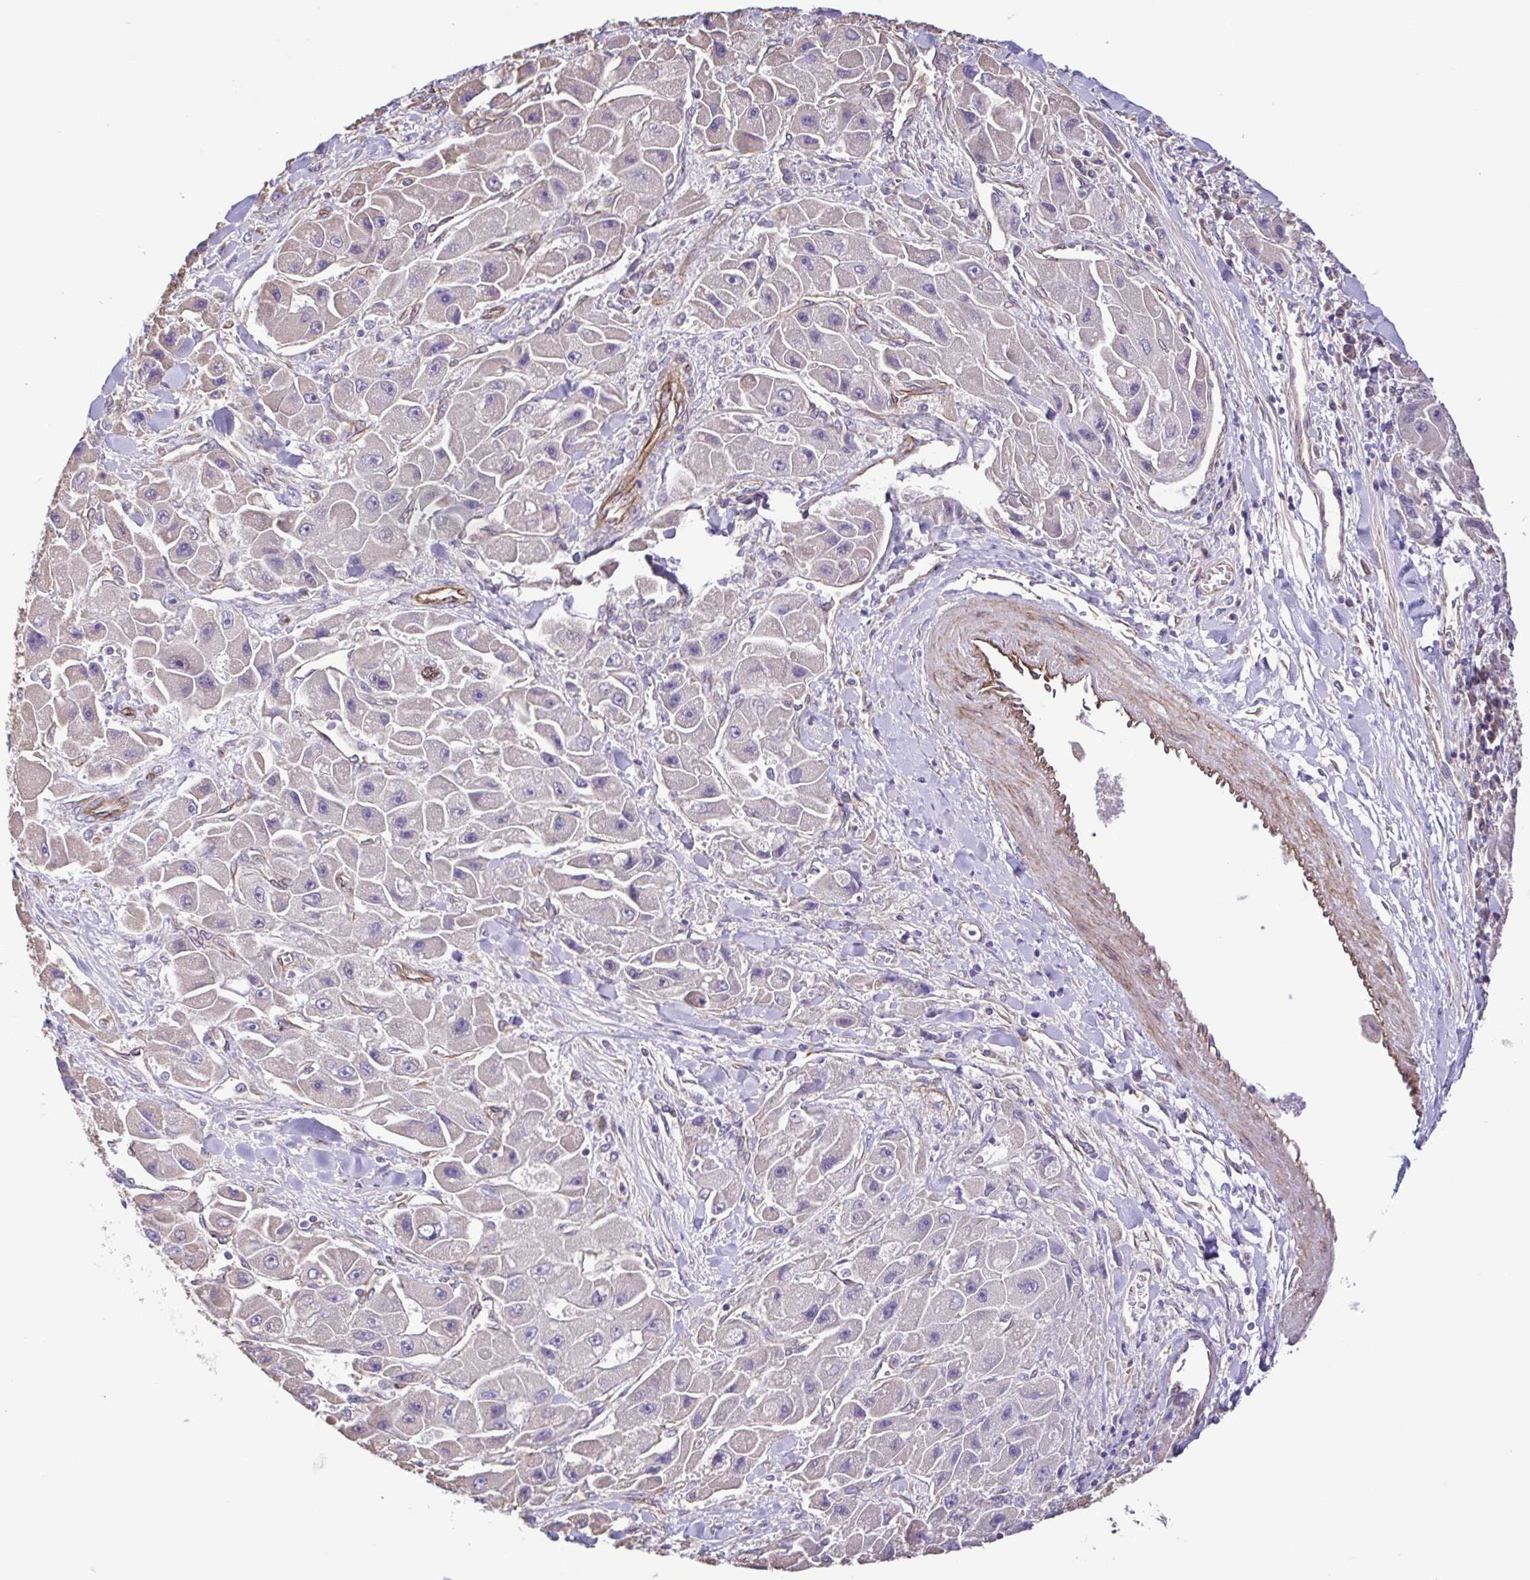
{"staining": {"intensity": "negative", "quantity": "none", "location": "none"}, "tissue": "liver cancer", "cell_type": "Tumor cells", "image_type": "cancer", "snomed": [{"axis": "morphology", "description": "Carcinoma, Hepatocellular, NOS"}, {"axis": "topography", "description": "Liver"}], "caption": "IHC of liver cancer demonstrates no positivity in tumor cells.", "gene": "FLT1", "patient": {"sex": "male", "age": 24}}